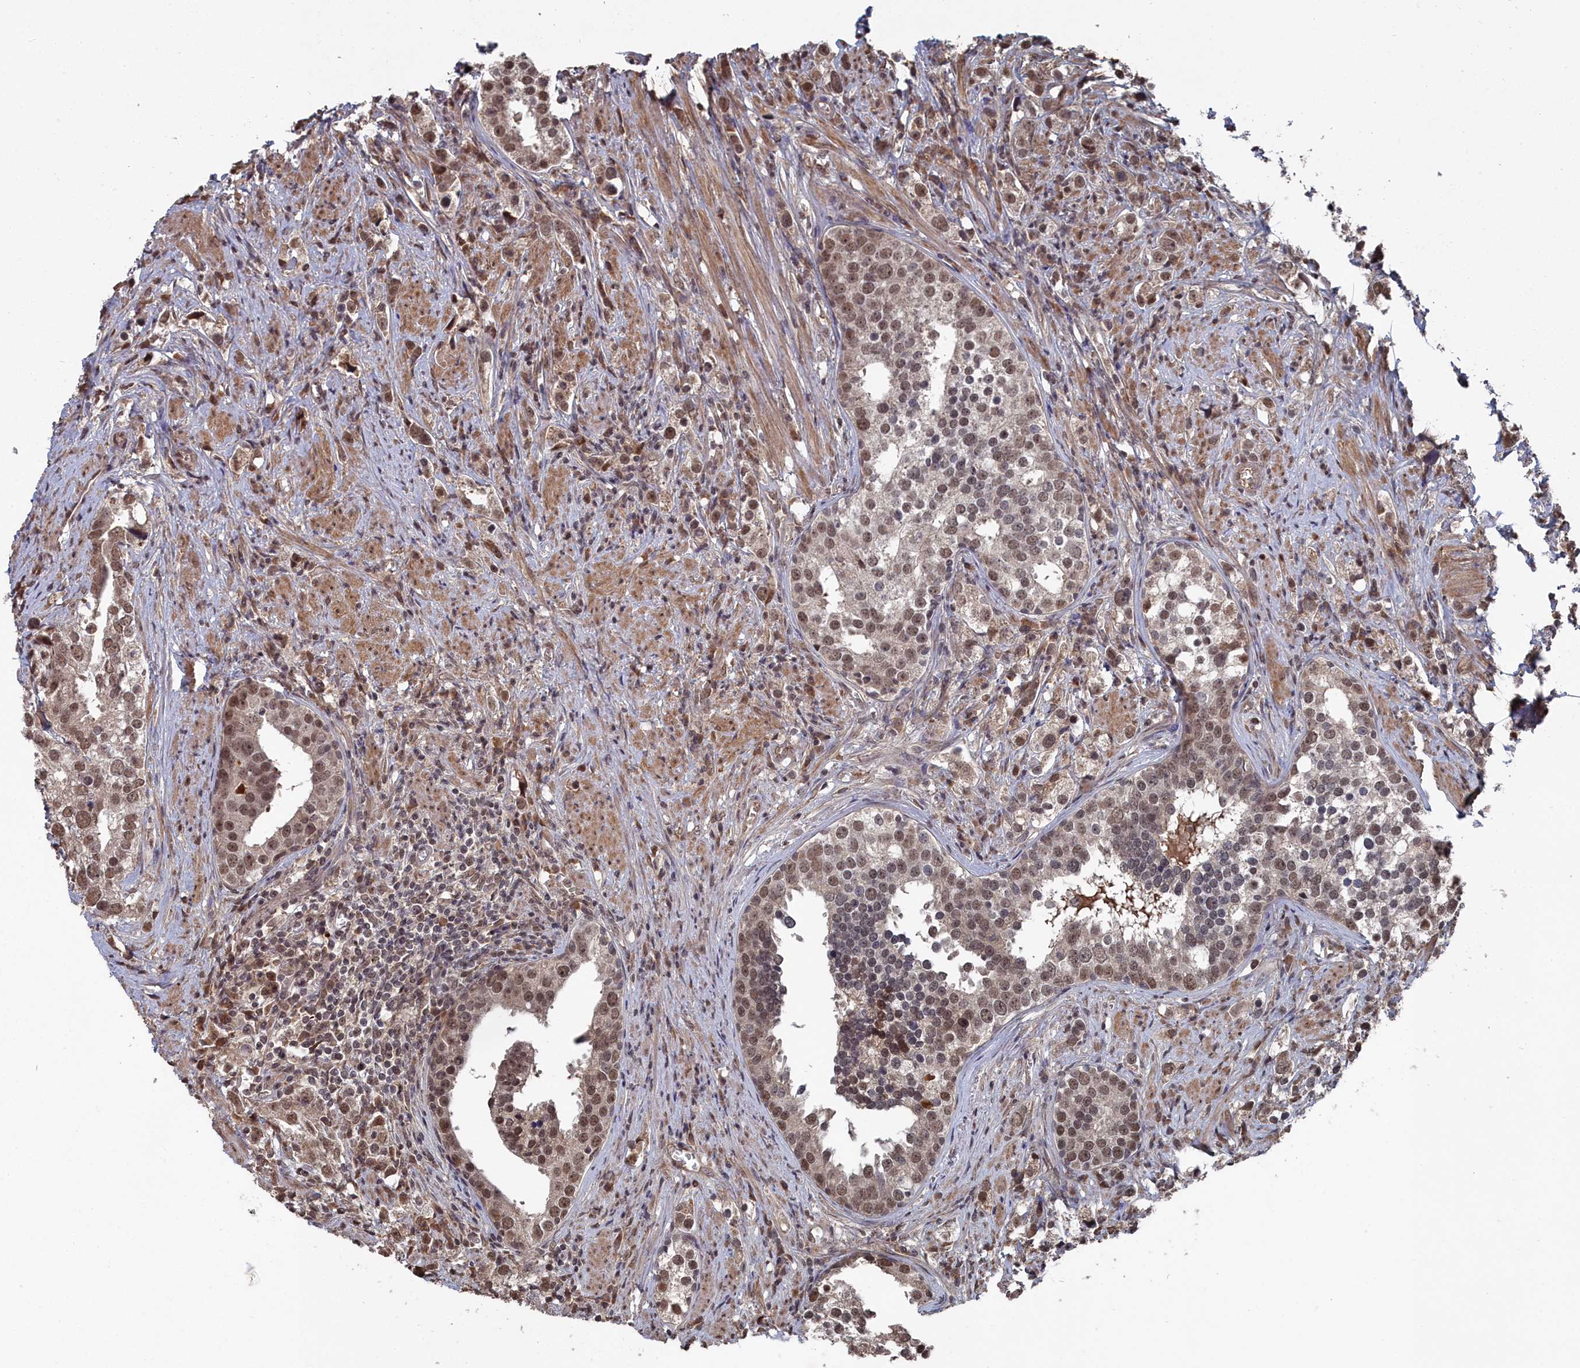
{"staining": {"intensity": "moderate", "quantity": ">75%", "location": "nuclear"}, "tissue": "prostate cancer", "cell_type": "Tumor cells", "image_type": "cancer", "snomed": [{"axis": "morphology", "description": "Adenocarcinoma, High grade"}, {"axis": "topography", "description": "Prostate"}], "caption": "There is medium levels of moderate nuclear expression in tumor cells of prostate high-grade adenocarcinoma, as demonstrated by immunohistochemical staining (brown color).", "gene": "CCNP", "patient": {"sex": "male", "age": 71}}